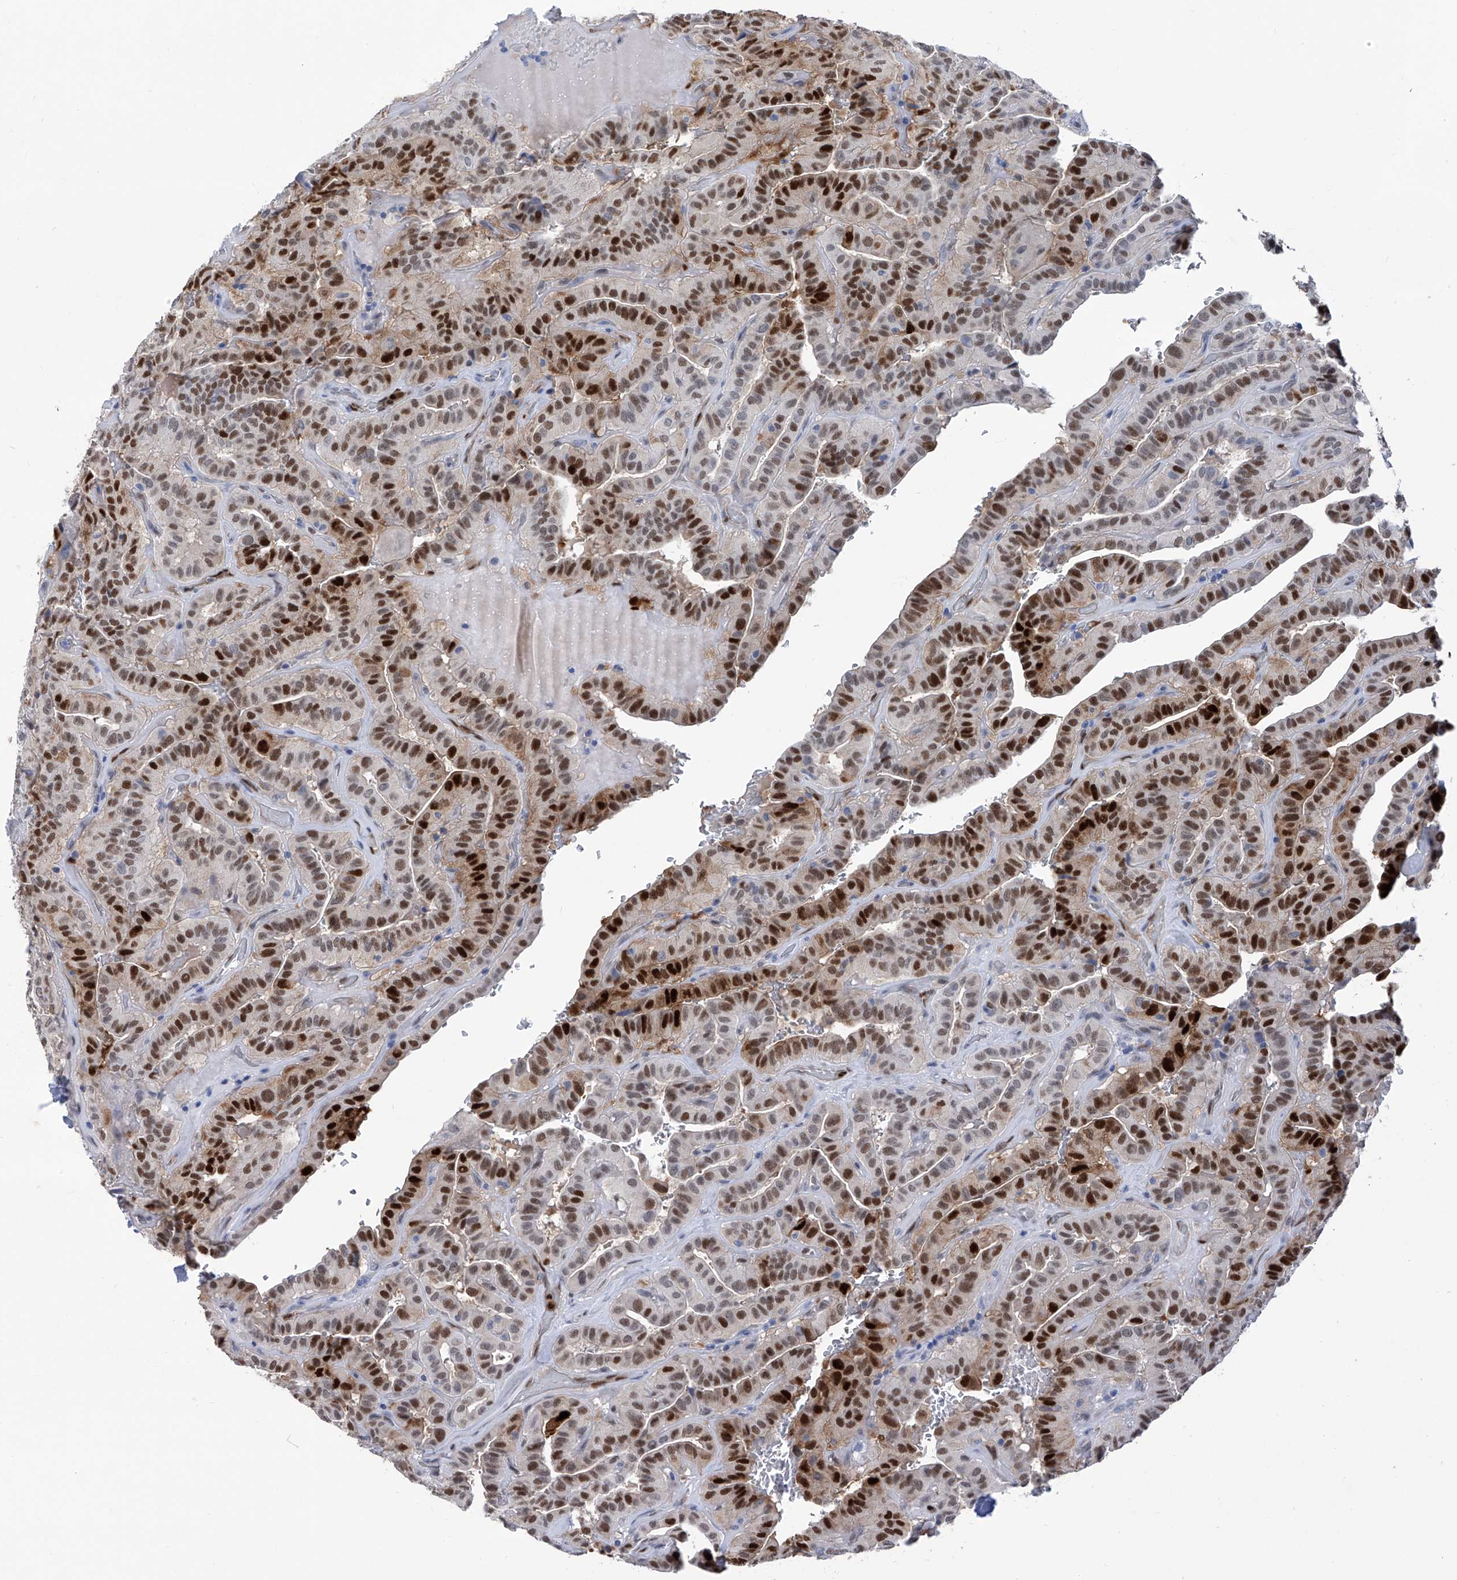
{"staining": {"intensity": "strong", "quantity": ">75%", "location": "nuclear"}, "tissue": "thyroid cancer", "cell_type": "Tumor cells", "image_type": "cancer", "snomed": [{"axis": "morphology", "description": "Papillary adenocarcinoma, NOS"}, {"axis": "topography", "description": "Thyroid gland"}], "caption": "Thyroid papillary adenocarcinoma was stained to show a protein in brown. There is high levels of strong nuclear staining in about >75% of tumor cells.", "gene": "PHF20", "patient": {"sex": "male", "age": 77}}